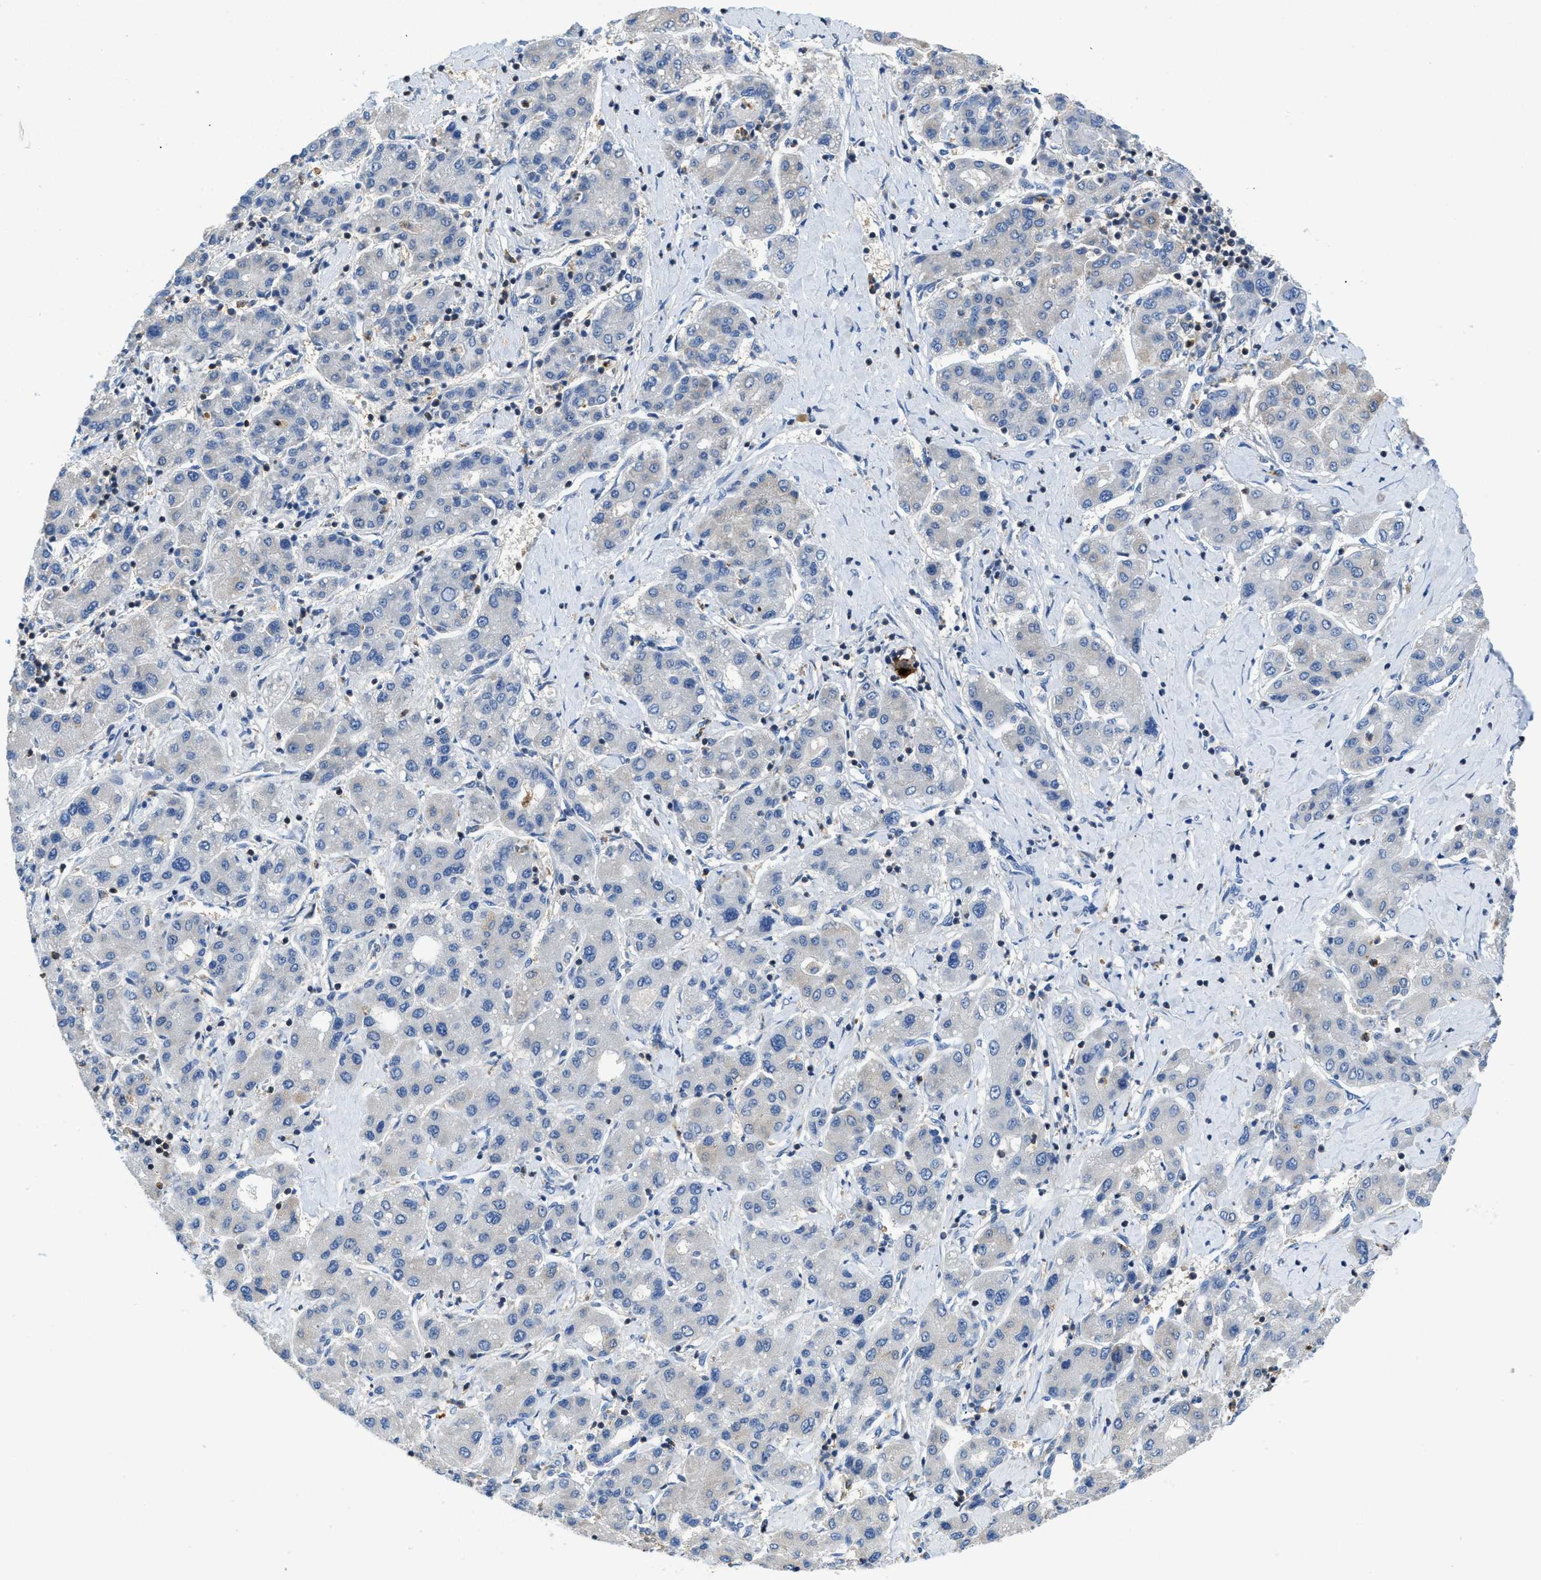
{"staining": {"intensity": "moderate", "quantity": "<25%", "location": "cytoplasmic/membranous"}, "tissue": "liver cancer", "cell_type": "Tumor cells", "image_type": "cancer", "snomed": [{"axis": "morphology", "description": "Carcinoma, Hepatocellular, NOS"}, {"axis": "topography", "description": "Liver"}], "caption": "This photomicrograph shows IHC staining of human hepatocellular carcinoma (liver), with low moderate cytoplasmic/membranous expression in about <25% of tumor cells.", "gene": "FAM151A", "patient": {"sex": "male", "age": 65}}